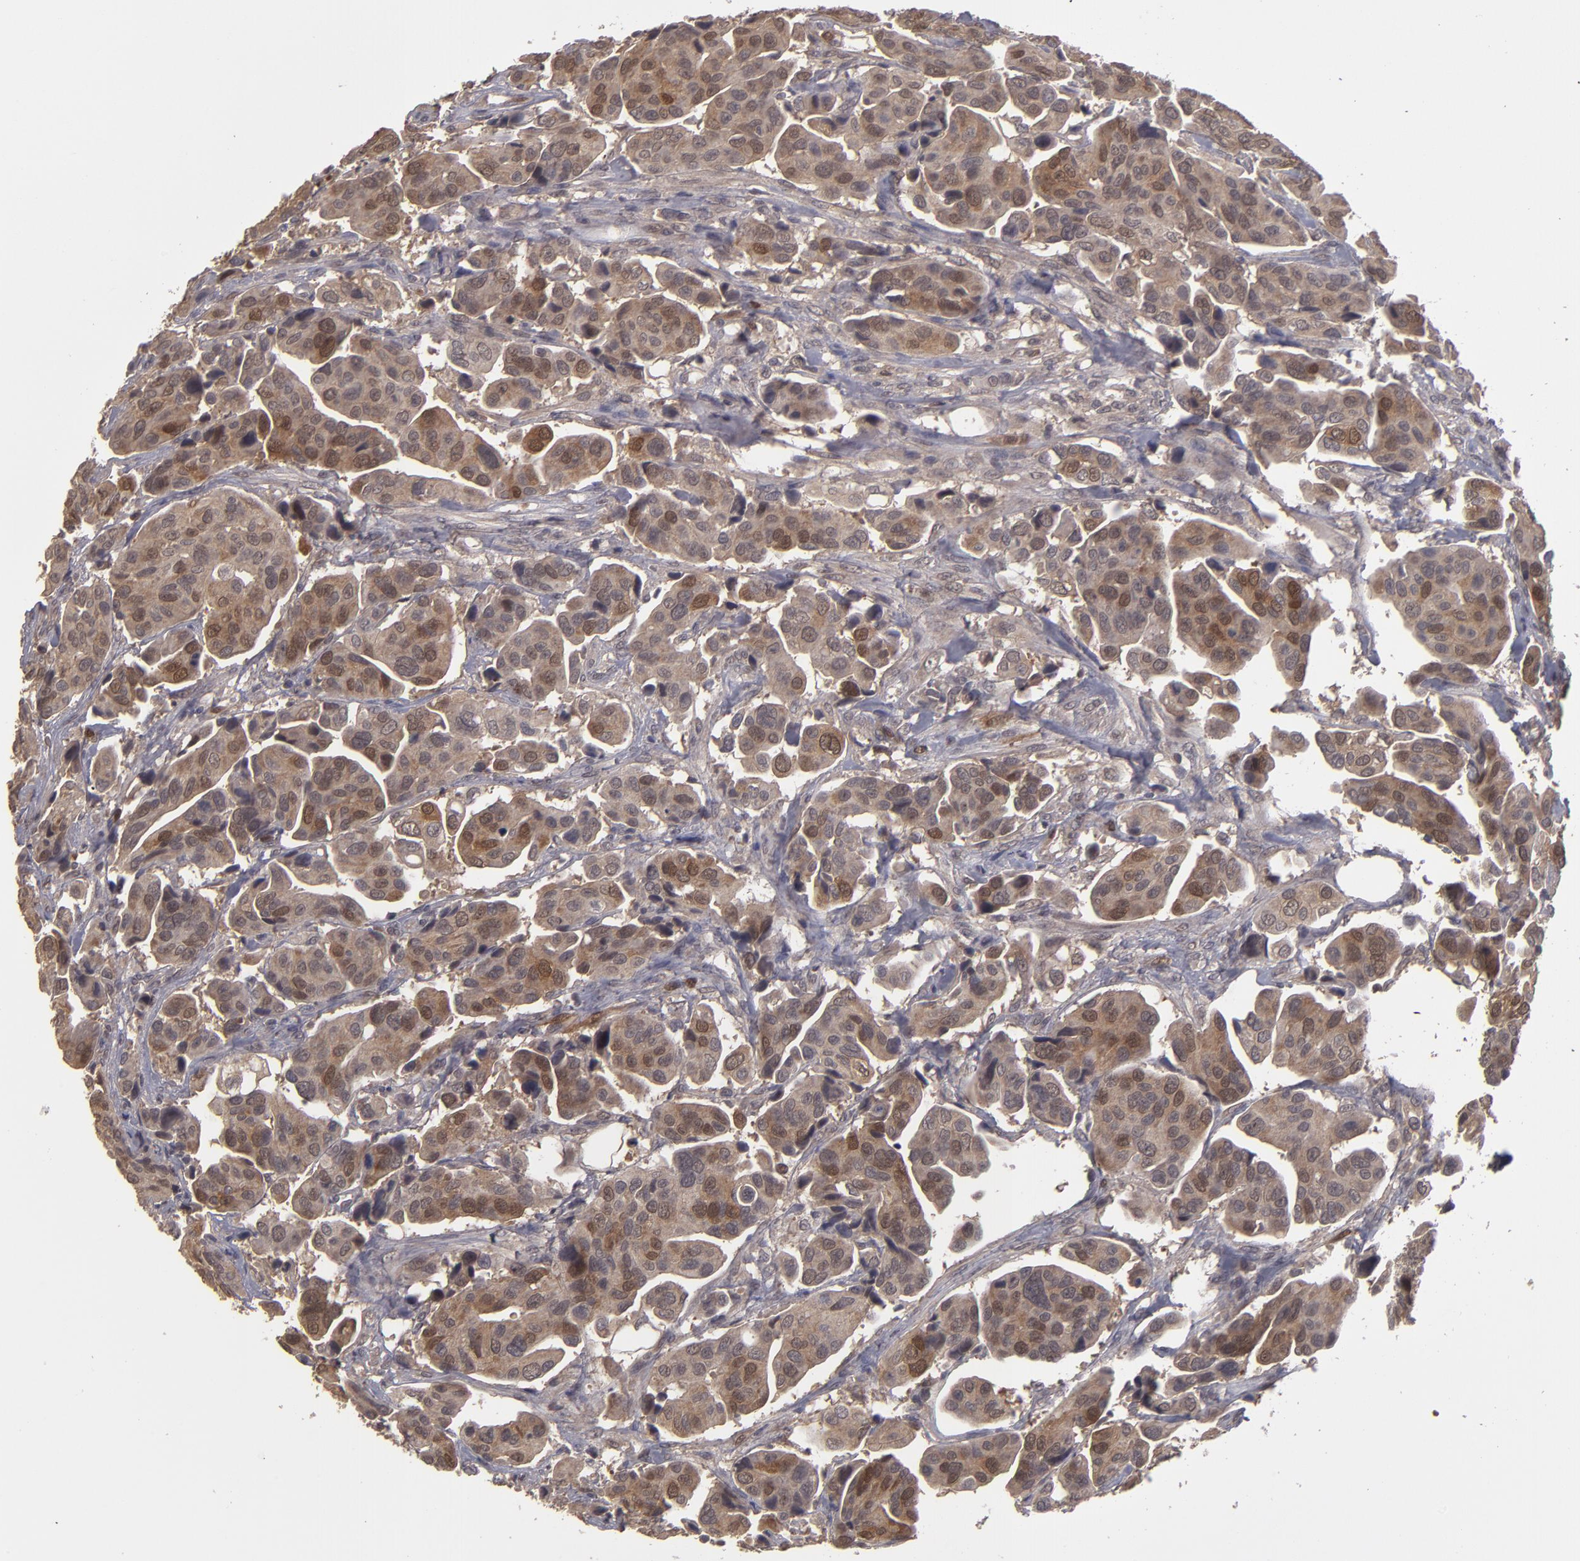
{"staining": {"intensity": "moderate", "quantity": ">75%", "location": "cytoplasmic/membranous,nuclear"}, "tissue": "urothelial cancer", "cell_type": "Tumor cells", "image_type": "cancer", "snomed": [{"axis": "morphology", "description": "Adenocarcinoma, NOS"}, {"axis": "topography", "description": "Urinary bladder"}], "caption": "Human adenocarcinoma stained with a brown dye exhibits moderate cytoplasmic/membranous and nuclear positive positivity in approximately >75% of tumor cells.", "gene": "TYMS", "patient": {"sex": "male", "age": 61}}